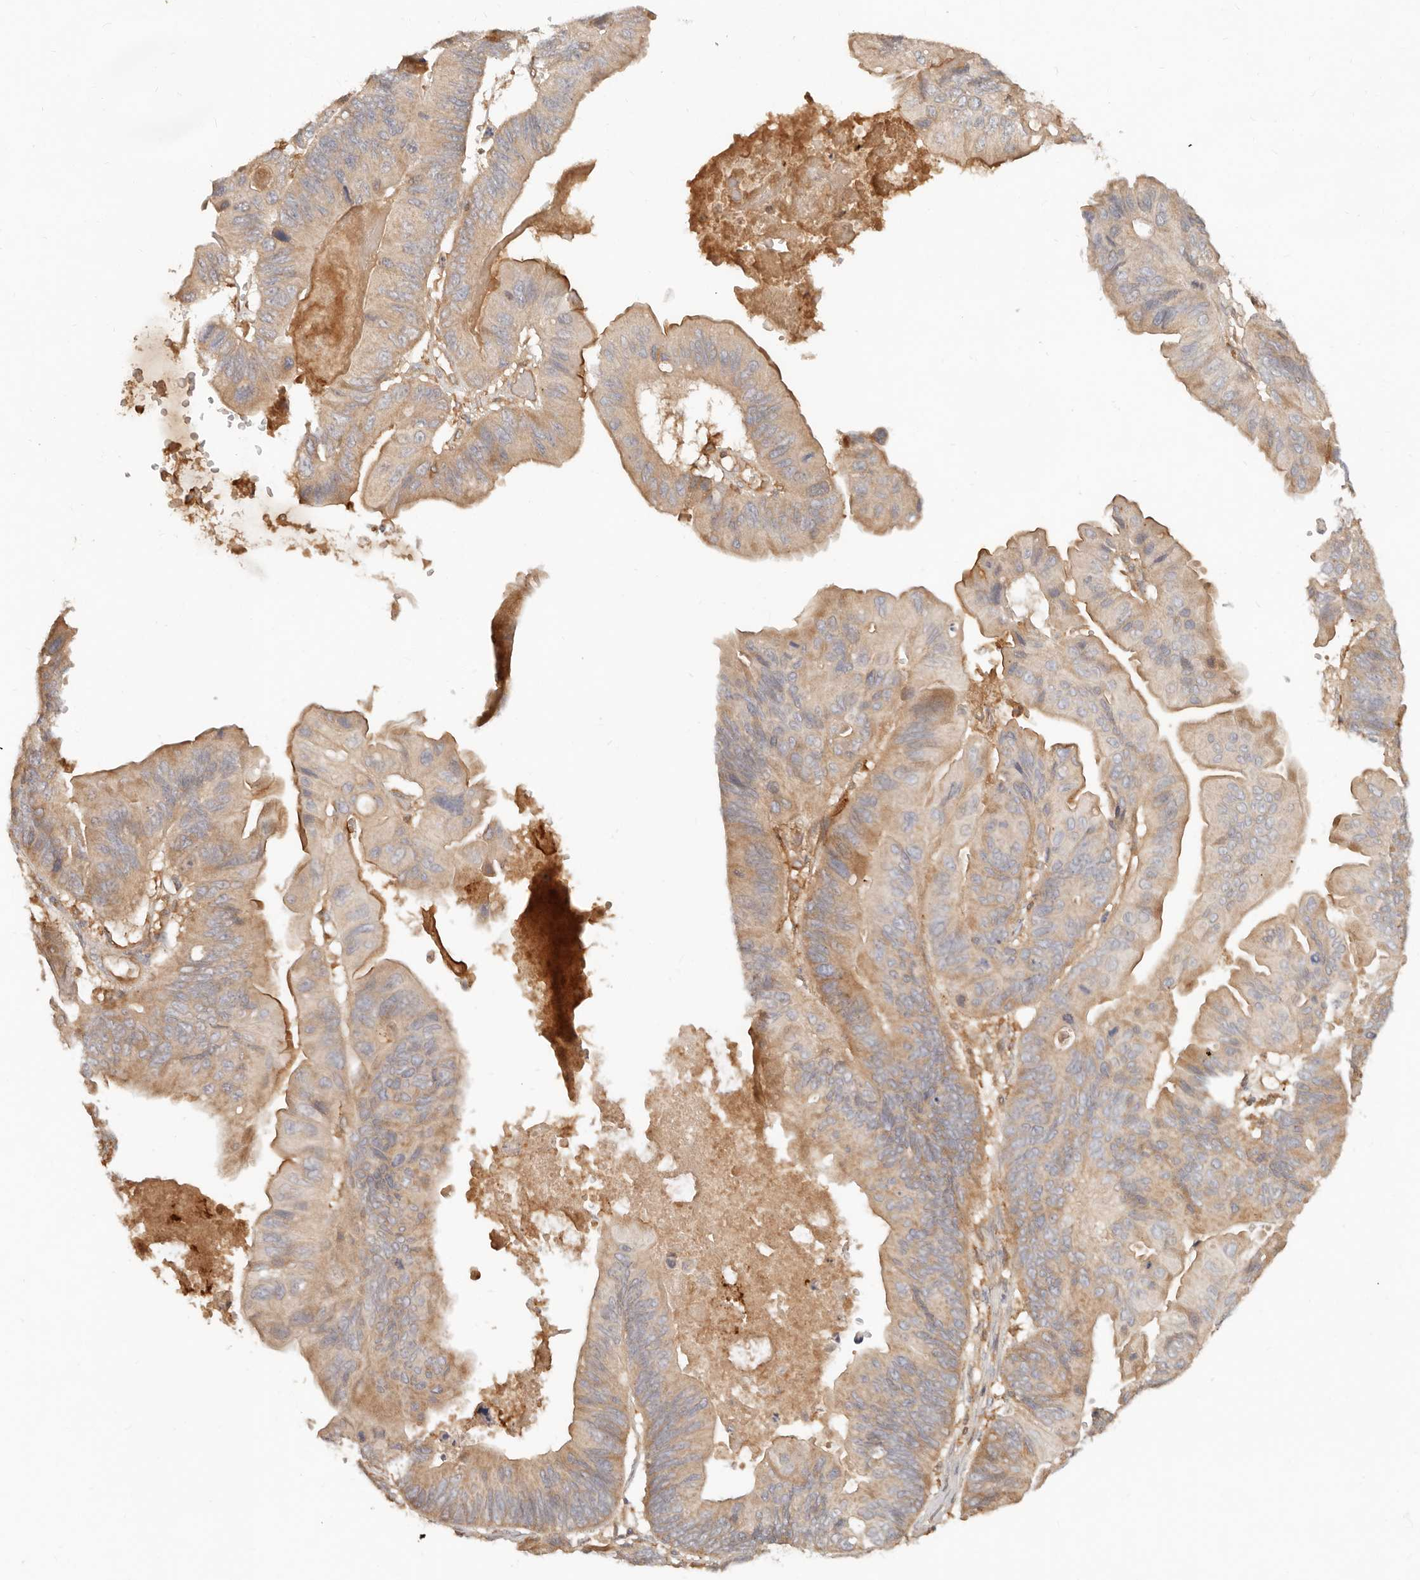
{"staining": {"intensity": "weak", "quantity": ">75%", "location": "cytoplasmic/membranous"}, "tissue": "ovarian cancer", "cell_type": "Tumor cells", "image_type": "cancer", "snomed": [{"axis": "morphology", "description": "Cystadenocarcinoma, mucinous, NOS"}, {"axis": "topography", "description": "Ovary"}], "caption": "A high-resolution micrograph shows immunohistochemistry staining of mucinous cystadenocarcinoma (ovarian), which demonstrates weak cytoplasmic/membranous positivity in approximately >75% of tumor cells.", "gene": "NECAP2", "patient": {"sex": "female", "age": 61}}